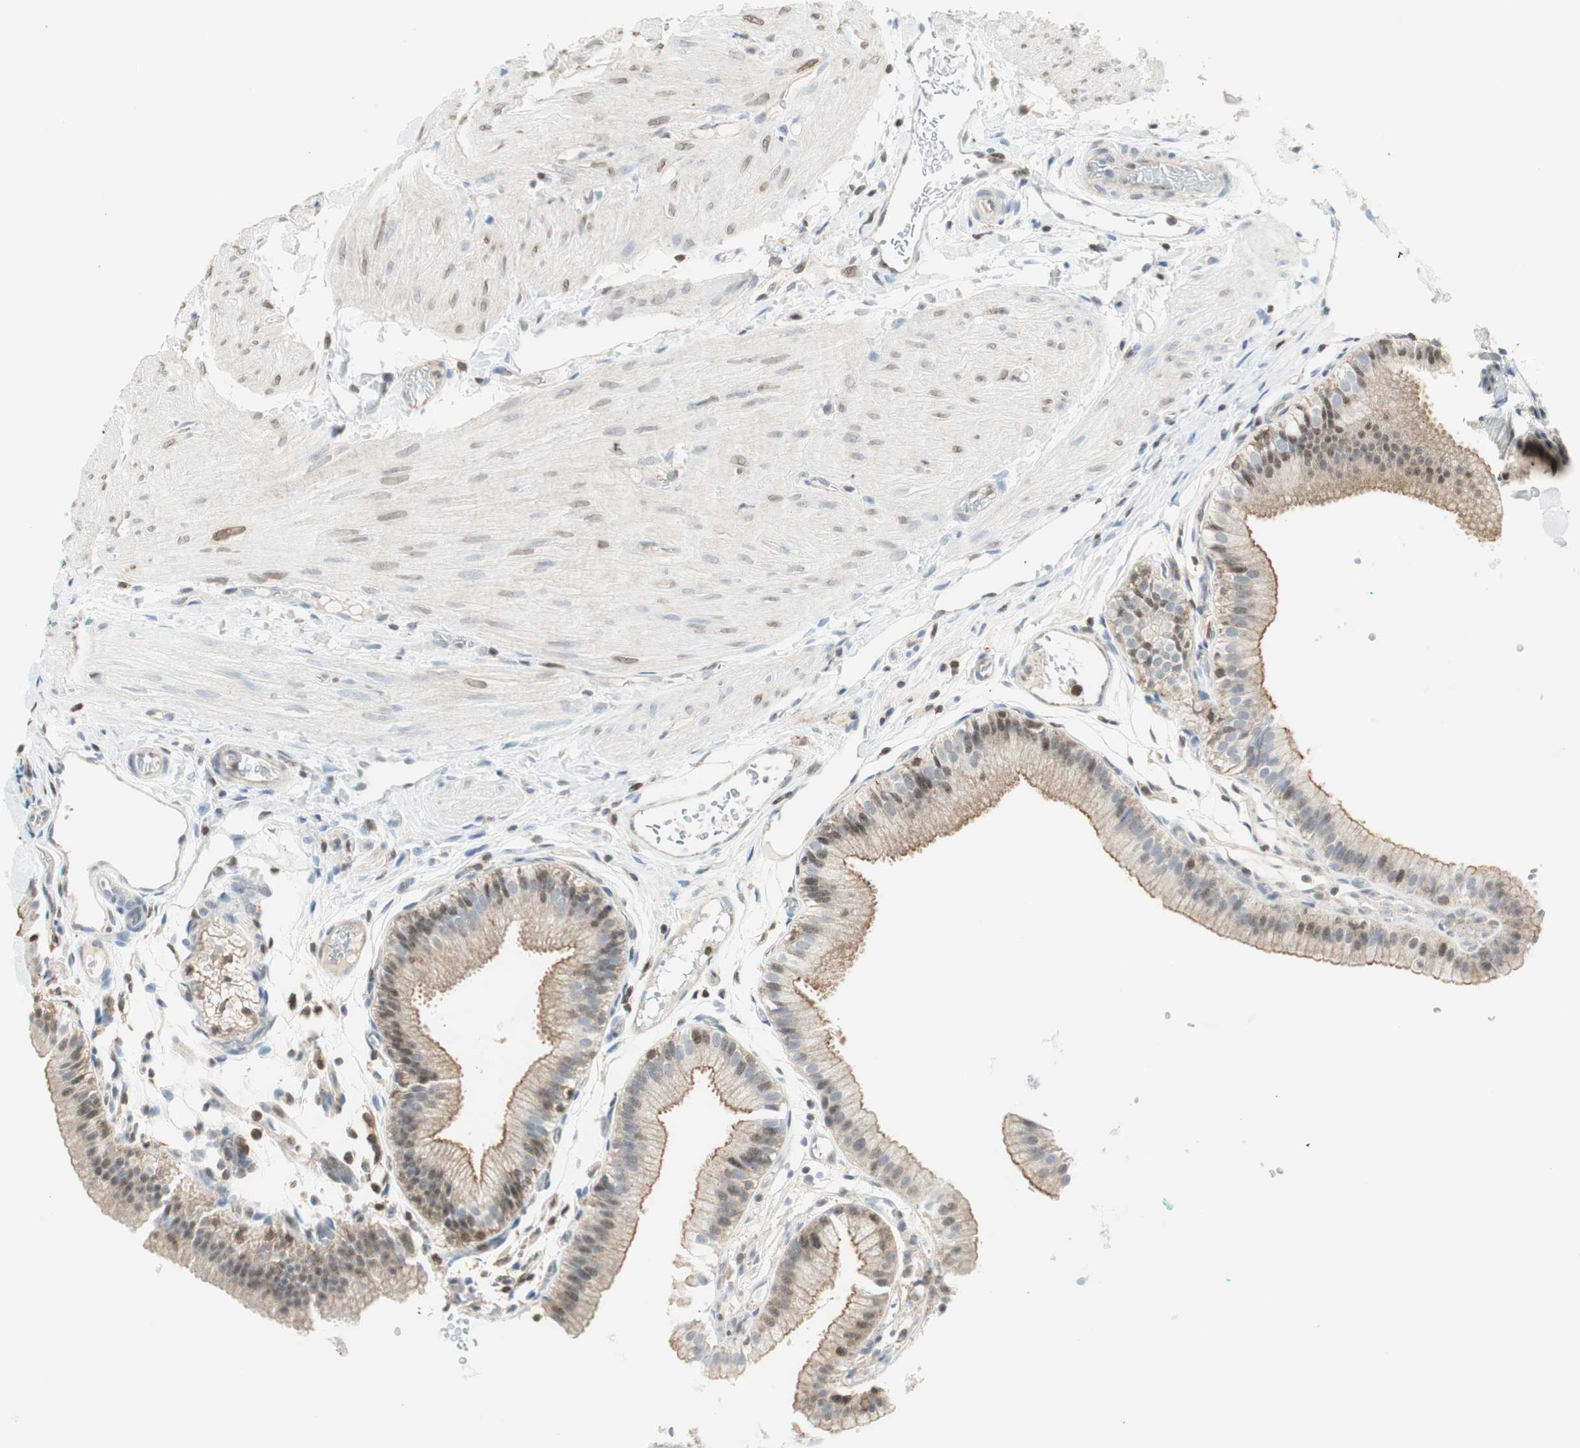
{"staining": {"intensity": "weak", "quantity": ">75%", "location": "cytoplasmic/membranous"}, "tissue": "gallbladder", "cell_type": "Glandular cells", "image_type": "normal", "snomed": [{"axis": "morphology", "description": "Normal tissue, NOS"}, {"axis": "topography", "description": "Gallbladder"}], "caption": "Immunohistochemical staining of unremarkable human gallbladder reveals low levels of weak cytoplasmic/membranous positivity in about >75% of glandular cells. Immunohistochemistry (ihc) stains the protein of interest in brown and the nuclei are stained blue.", "gene": "PPP1CA", "patient": {"sex": "female", "age": 26}}